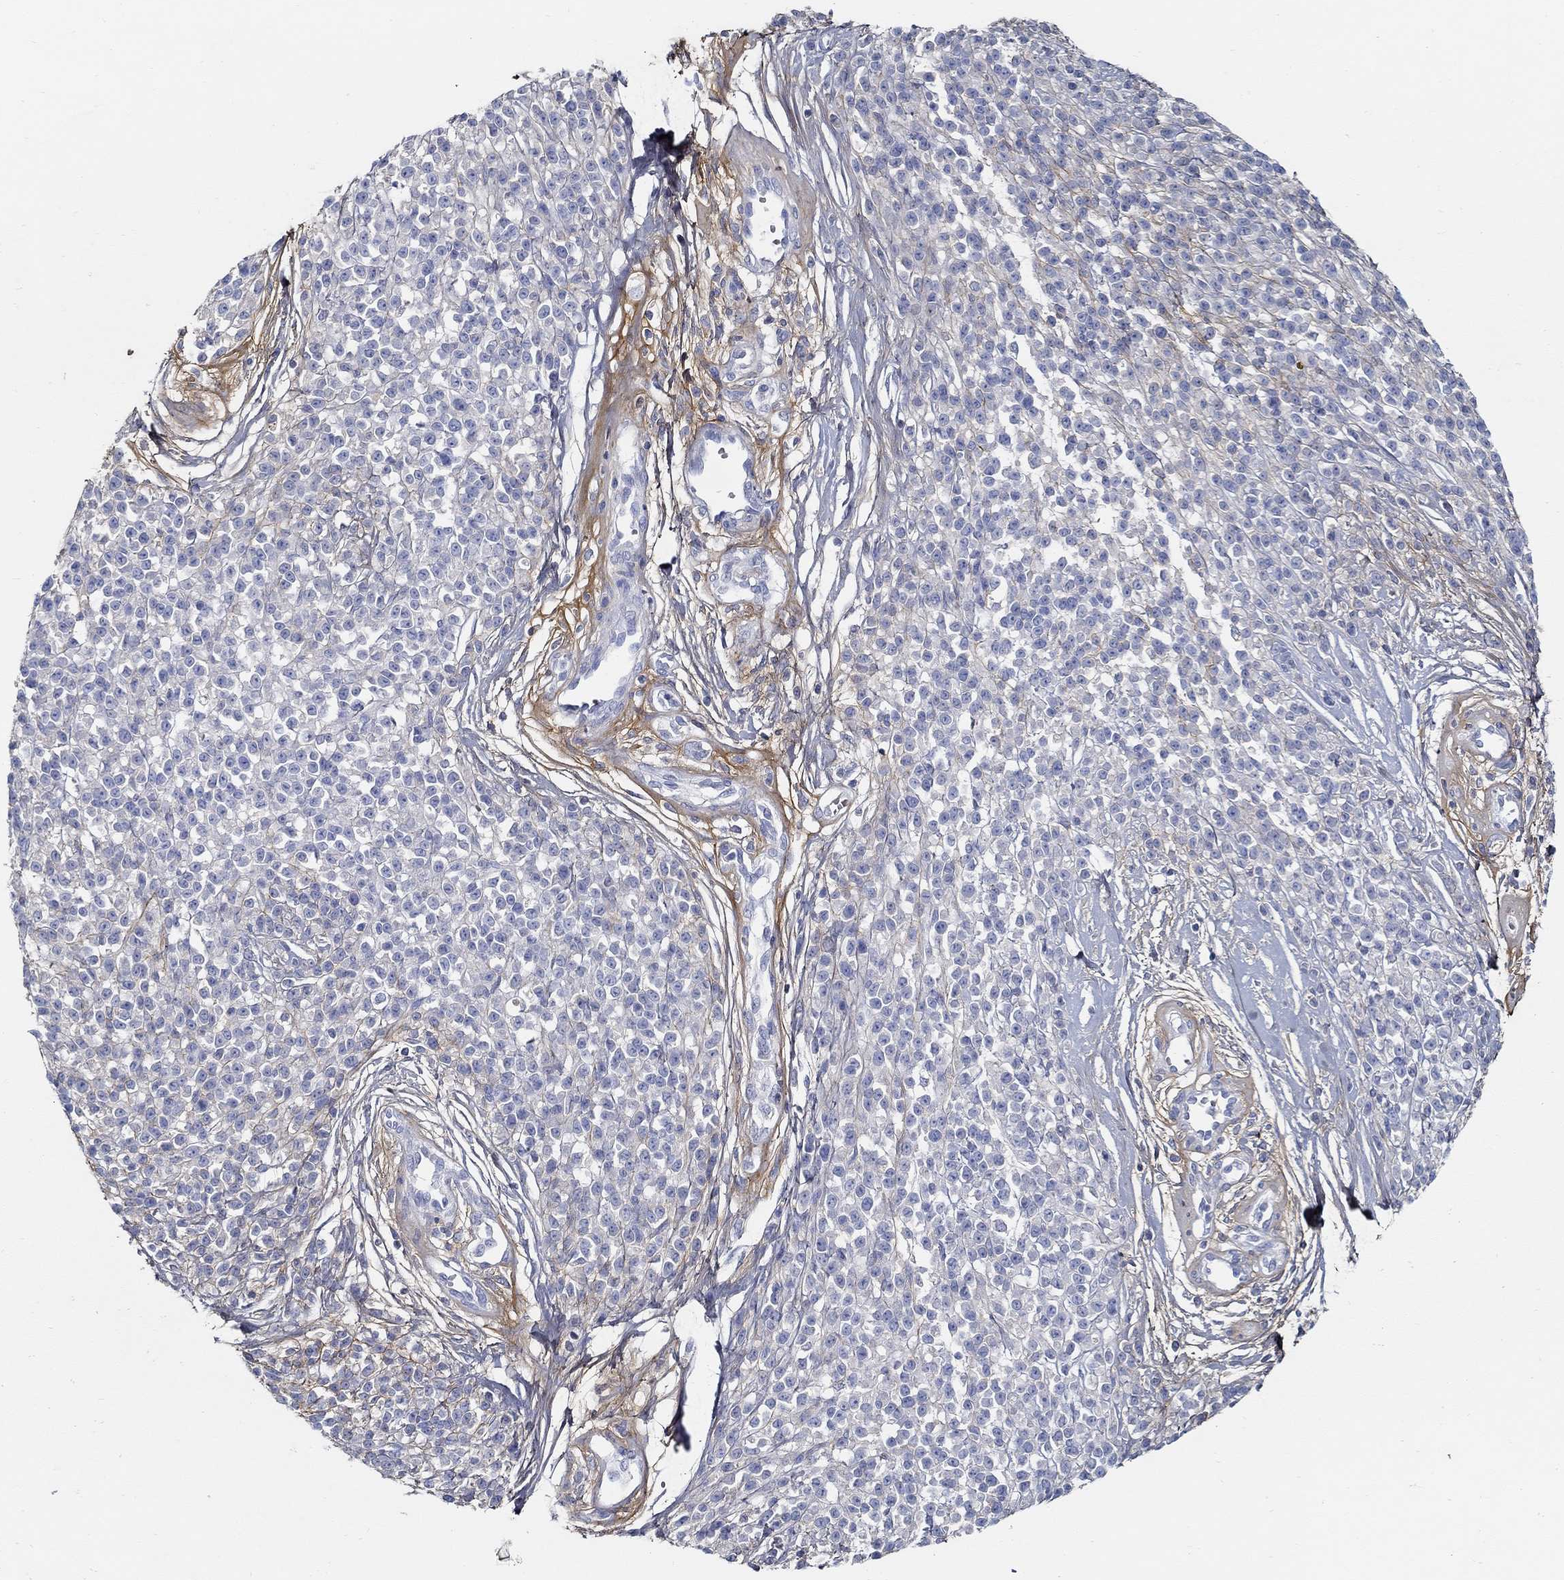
{"staining": {"intensity": "negative", "quantity": "none", "location": "none"}, "tissue": "melanoma", "cell_type": "Tumor cells", "image_type": "cancer", "snomed": [{"axis": "morphology", "description": "Malignant melanoma, NOS"}, {"axis": "topography", "description": "Skin"}, {"axis": "topography", "description": "Skin of trunk"}], "caption": "Histopathology image shows no significant protein positivity in tumor cells of melanoma.", "gene": "TGFBI", "patient": {"sex": "male", "age": 74}}